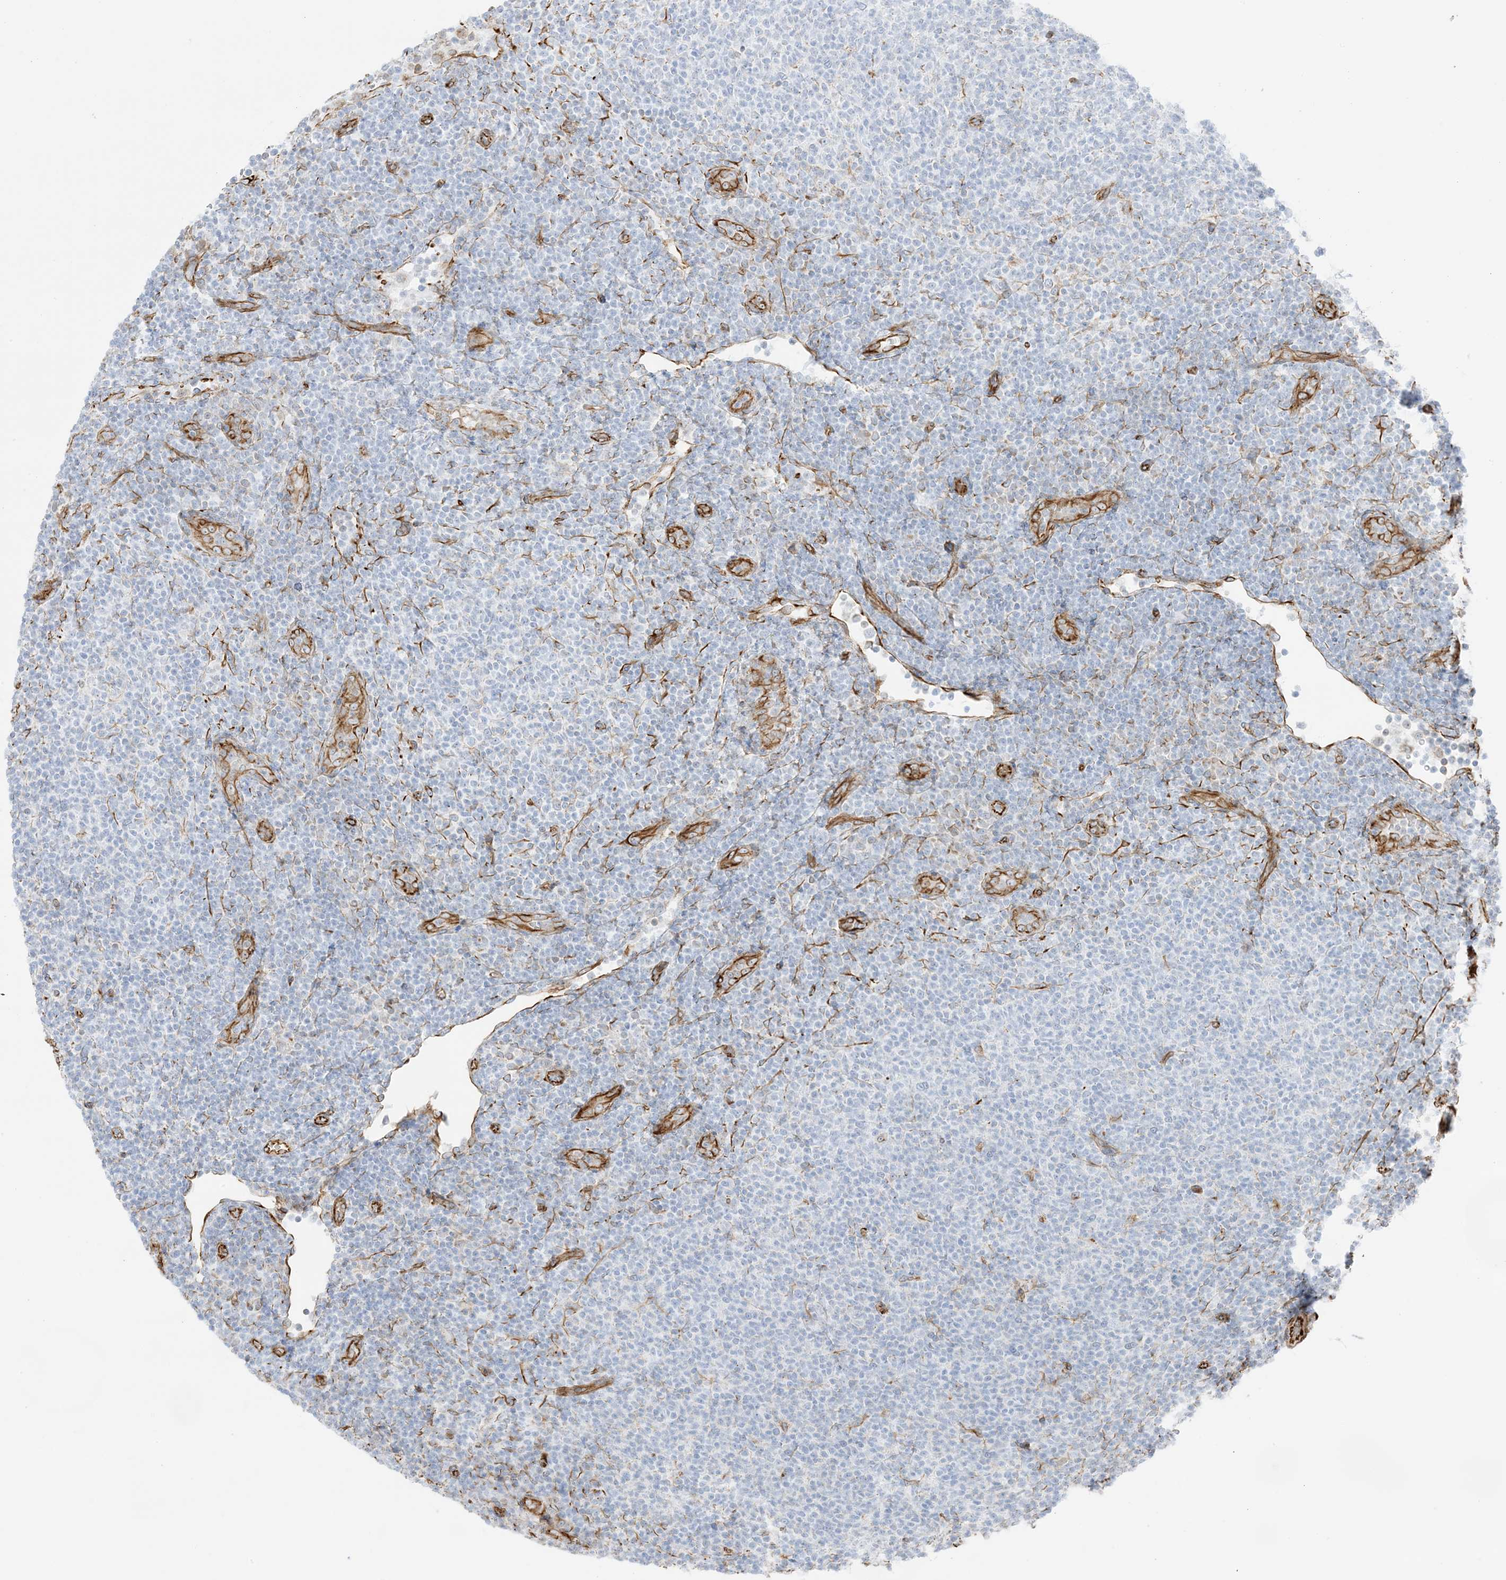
{"staining": {"intensity": "negative", "quantity": "none", "location": "none"}, "tissue": "lymphoma", "cell_type": "Tumor cells", "image_type": "cancer", "snomed": [{"axis": "morphology", "description": "Malignant lymphoma, non-Hodgkin's type, Low grade"}, {"axis": "topography", "description": "Lymph node"}], "caption": "An image of human malignant lymphoma, non-Hodgkin's type (low-grade) is negative for staining in tumor cells.", "gene": "PID1", "patient": {"sex": "male", "age": 66}}